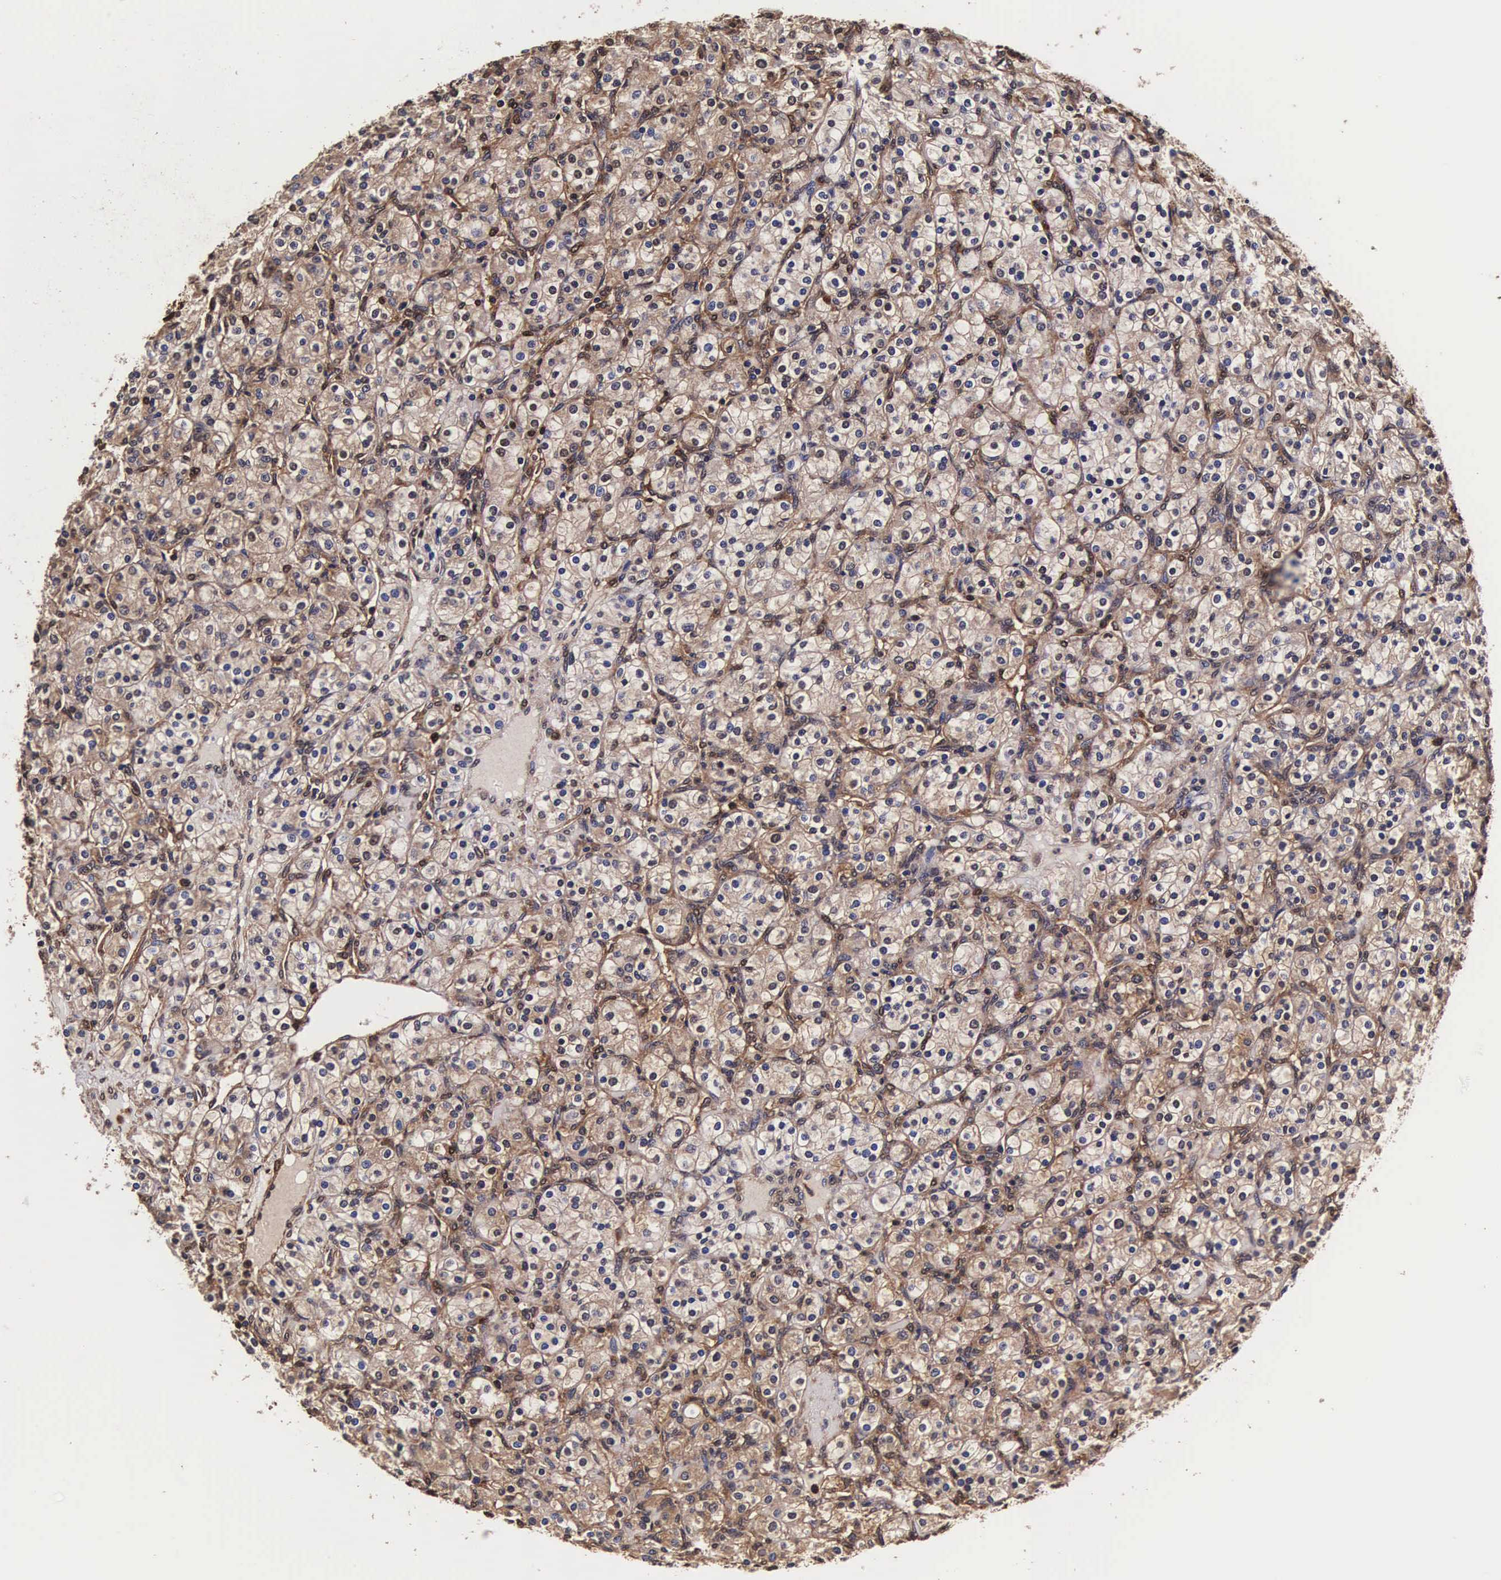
{"staining": {"intensity": "moderate", "quantity": ">75%", "location": "cytoplasmic/membranous,nuclear"}, "tissue": "renal cancer", "cell_type": "Tumor cells", "image_type": "cancer", "snomed": [{"axis": "morphology", "description": "Adenocarcinoma, NOS"}, {"axis": "topography", "description": "Kidney"}], "caption": "Approximately >75% of tumor cells in renal adenocarcinoma show moderate cytoplasmic/membranous and nuclear protein positivity as visualized by brown immunohistochemical staining.", "gene": "TECPR2", "patient": {"sex": "male", "age": 77}}